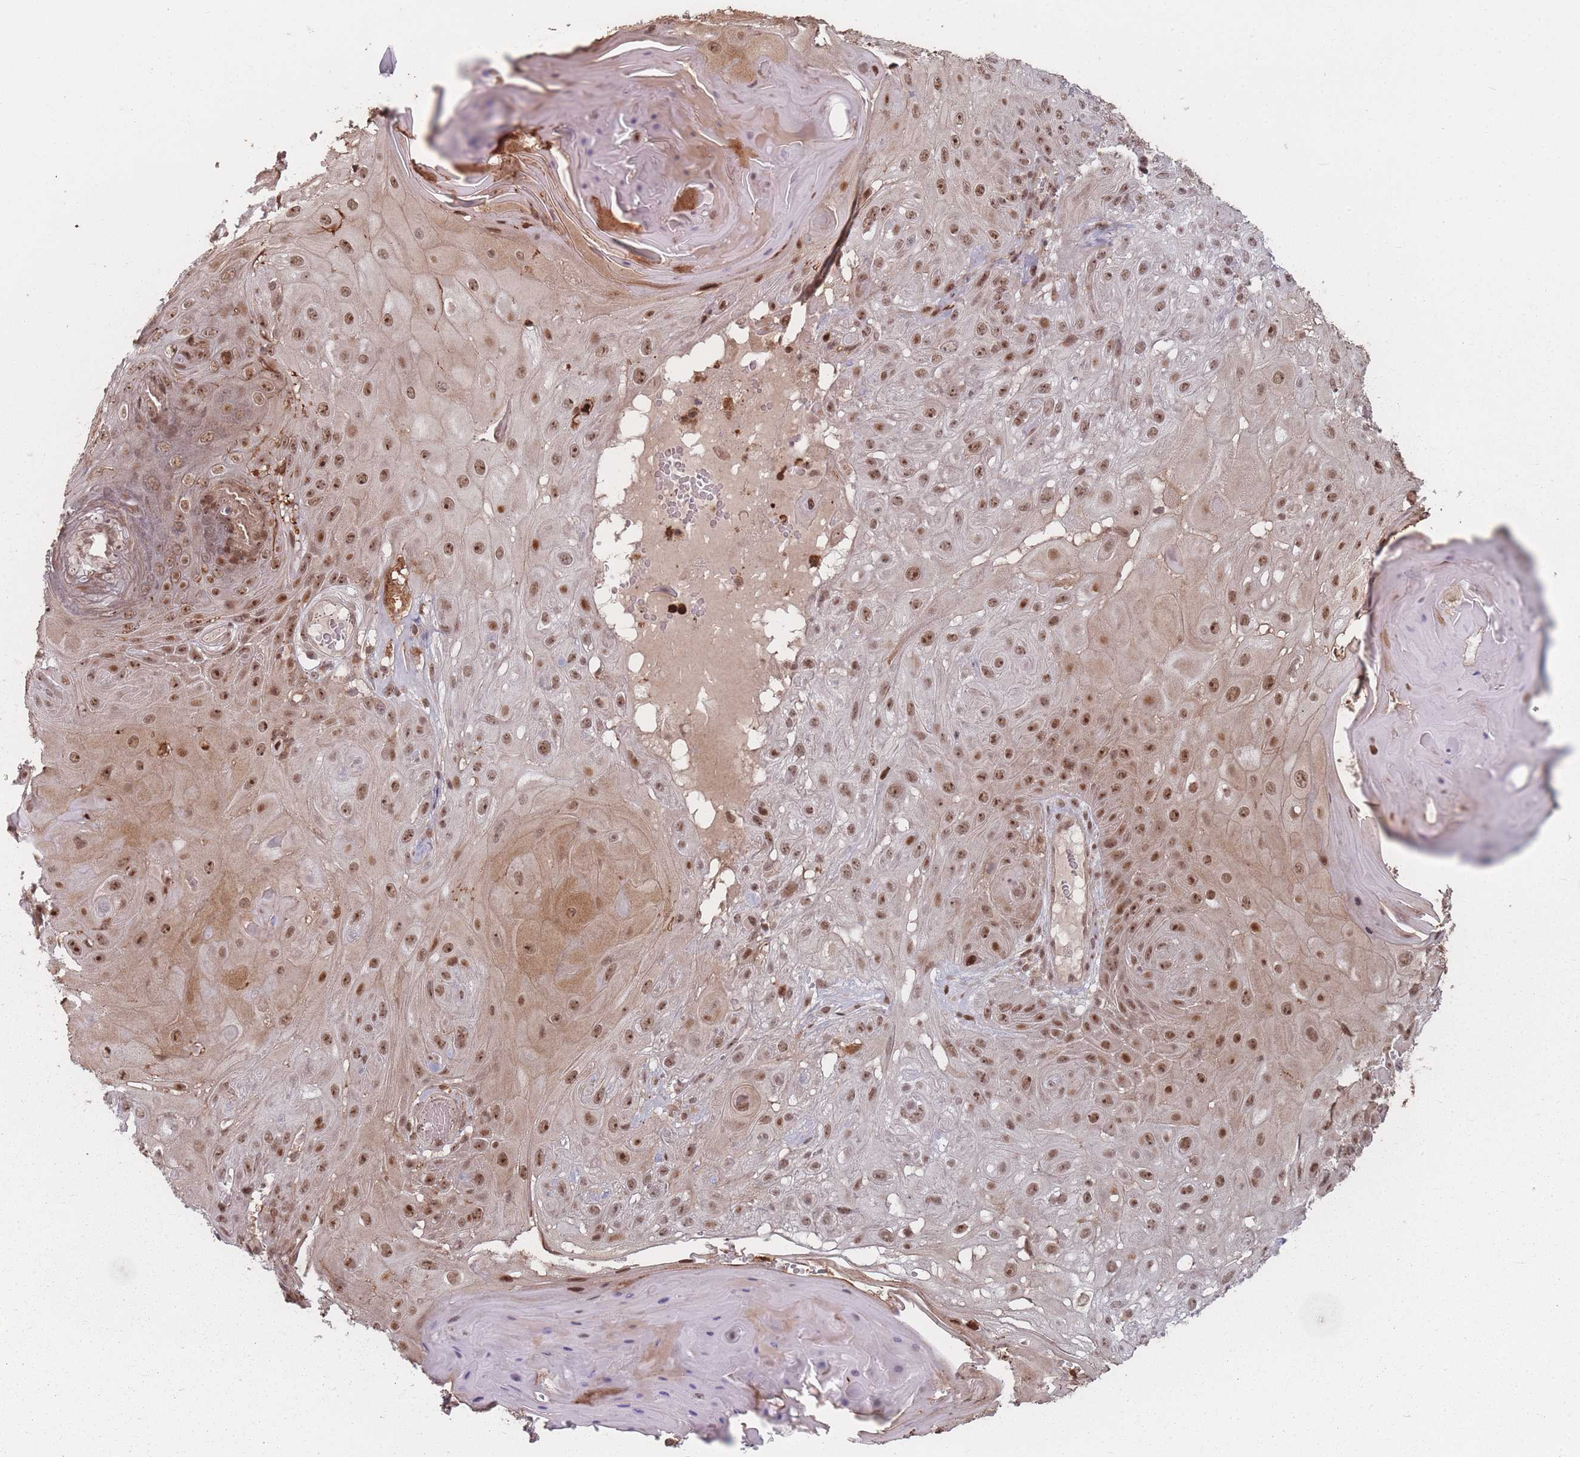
{"staining": {"intensity": "moderate", "quantity": ">75%", "location": "nuclear"}, "tissue": "skin cancer", "cell_type": "Tumor cells", "image_type": "cancer", "snomed": [{"axis": "morphology", "description": "Normal tissue, NOS"}, {"axis": "morphology", "description": "Squamous cell carcinoma, NOS"}, {"axis": "topography", "description": "Skin"}, {"axis": "topography", "description": "Cartilage tissue"}], "caption": "Moderate nuclear positivity is identified in approximately >75% of tumor cells in squamous cell carcinoma (skin).", "gene": "WDR55", "patient": {"sex": "female", "age": 79}}